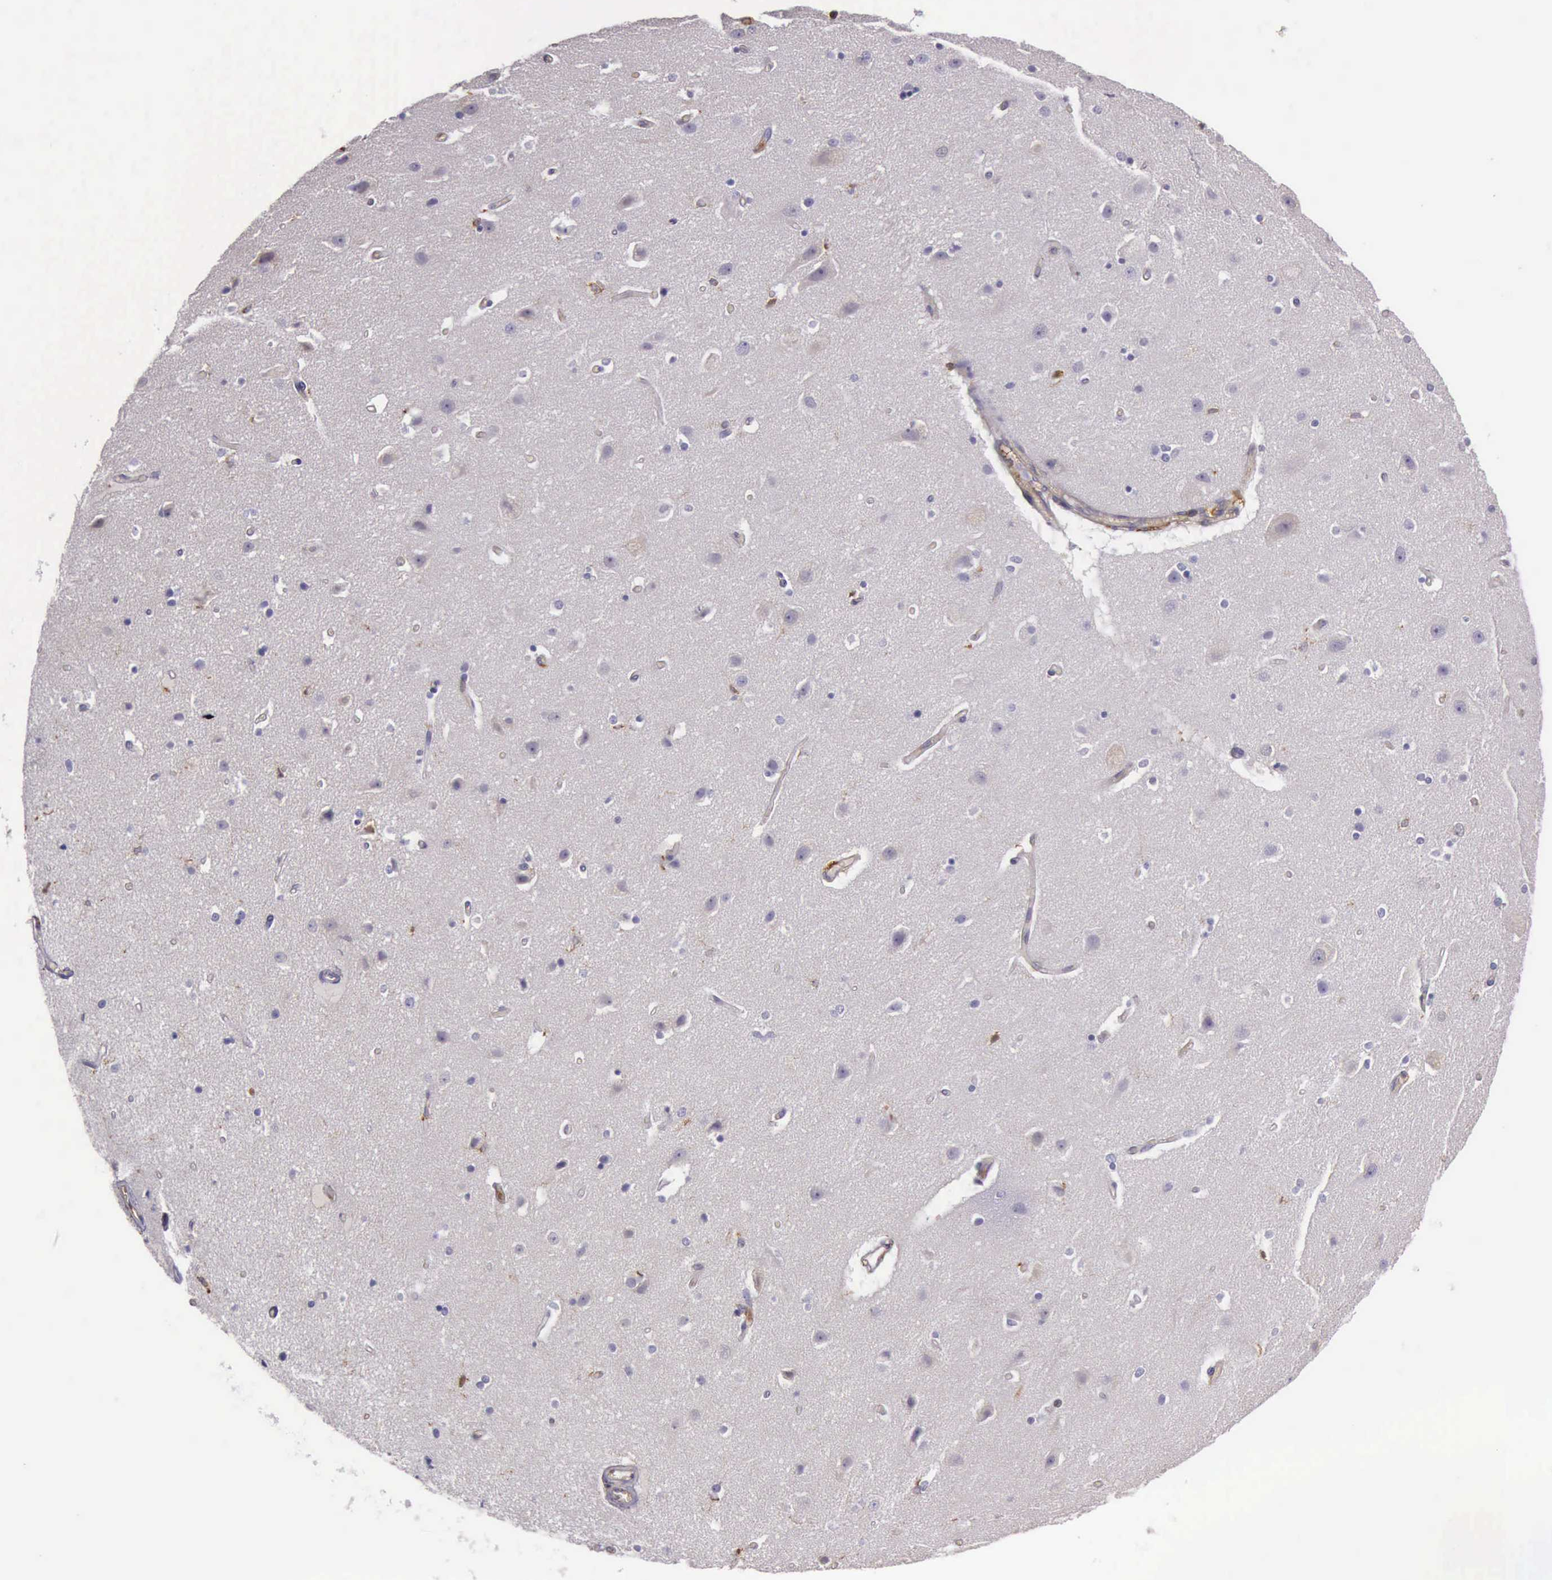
{"staining": {"intensity": "negative", "quantity": "none", "location": "none"}, "tissue": "caudate", "cell_type": "Glial cells", "image_type": "normal", "snomed": [{"axis": "morphology", "description": "Normal tissue, NOS"}, {"axis": "topography", "description": "Lateral ventricle wall"}], "caption": "IHC photomicrograph of benign human caudate stained for a protein (brown), which demonstrates no staining in glial cells. (DAB (3,3'-diaminobenzidine) immunohistochemistry, high magnification).", "gene": "ARHGAP4", "patient": {"sex": "female", "age": 54}}